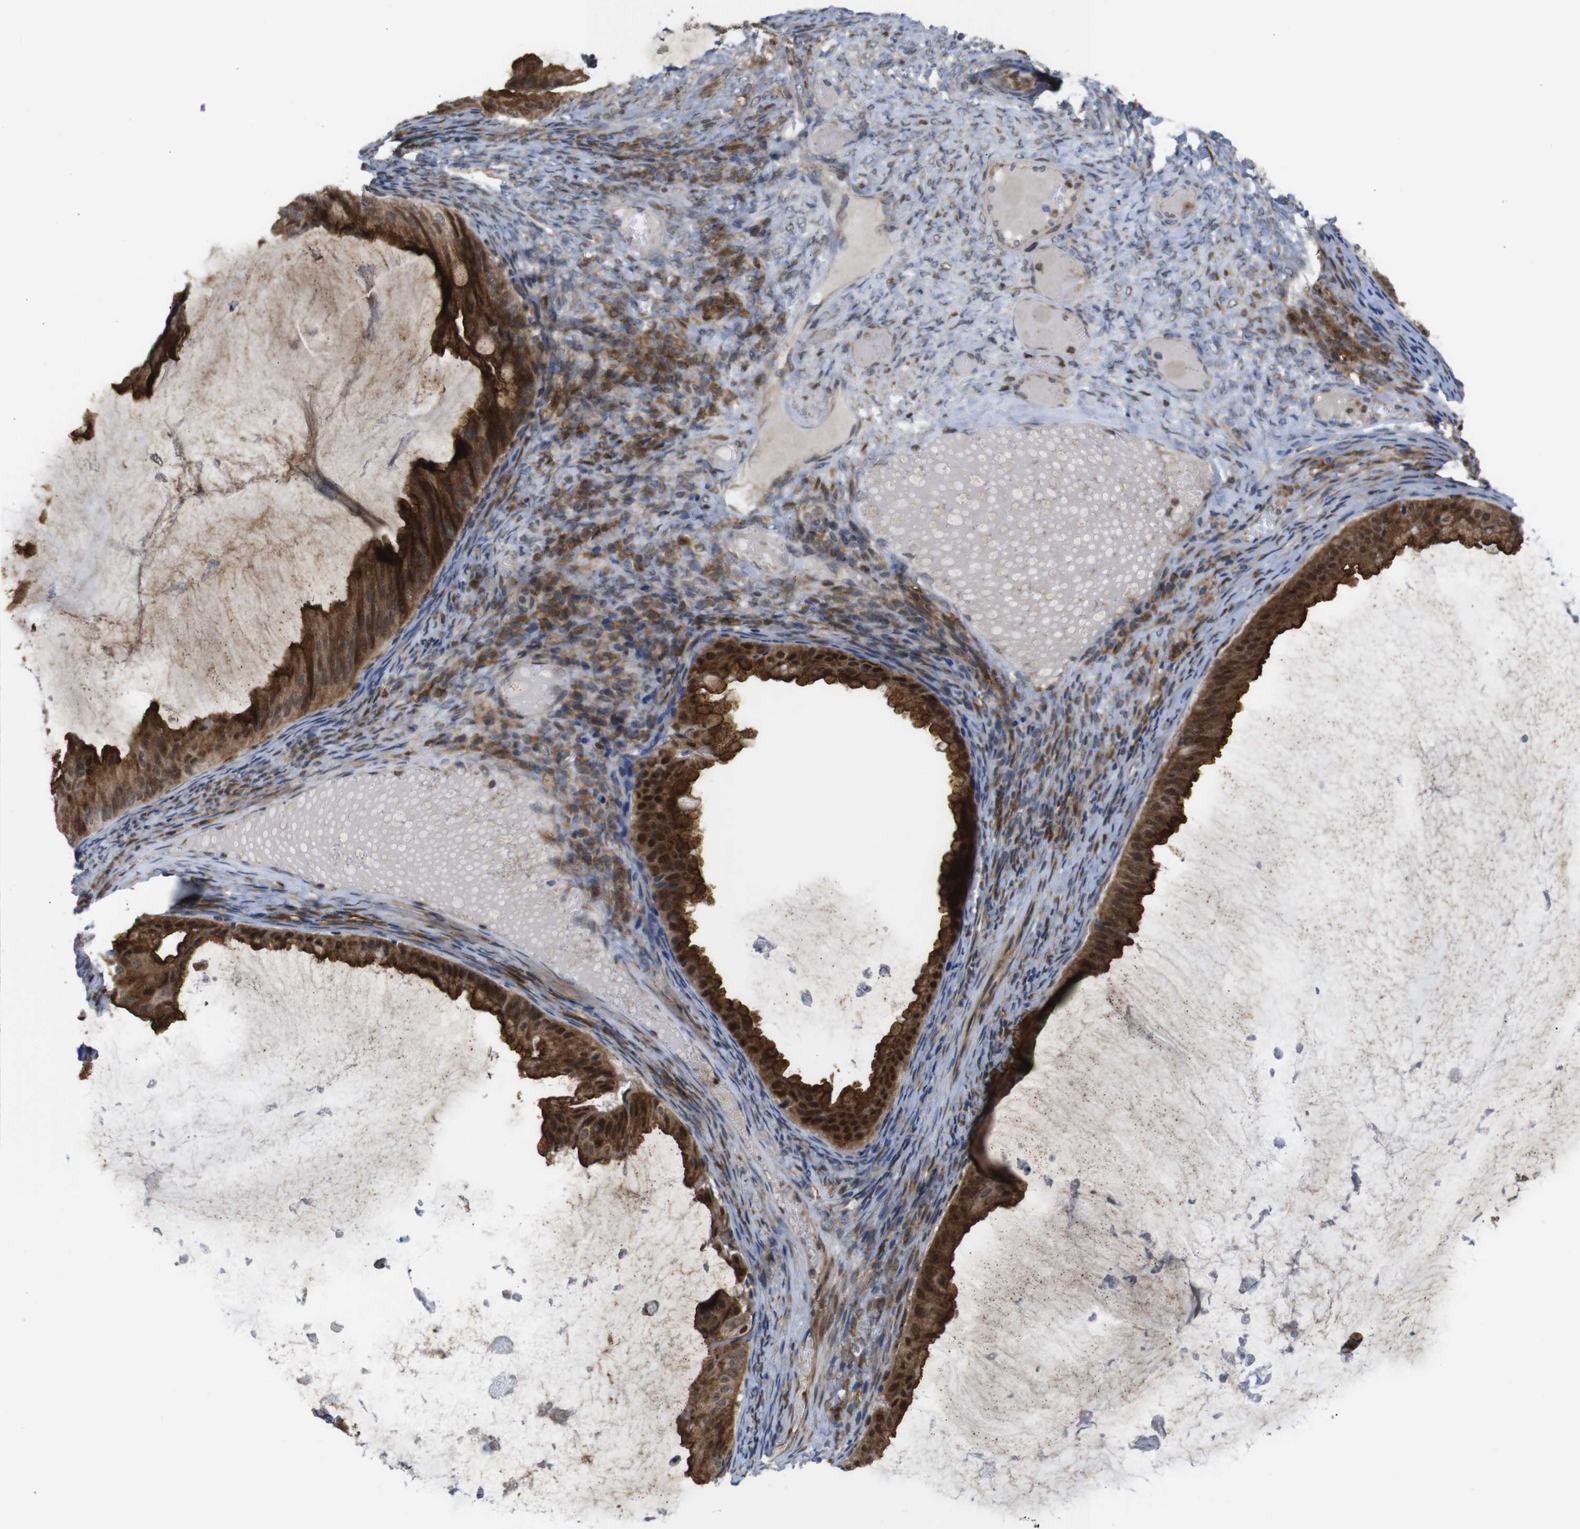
{"staining": {"intensity": "moderate", "quantity": ">75%", "location": "cytoplasmic/membranous,nuclear"}, "tissue": "ovarian cancer", "cell_type": "Tumor cells", "image_type": "cancer", "snomed": [{"axis": "morphology", "description": "Cystadenocarcinoma, mucinous, NOS"}, {"axis": "topography", "description": "Ovary"}], "caption": "A photomicrograph of ovarian cancer stained for a protein displays moderate cytoplasmic/membranous and nuclear brown staining in tumor cells.", "gene": "PTPN1", "patient": {"sex": "female", "age": 61}}